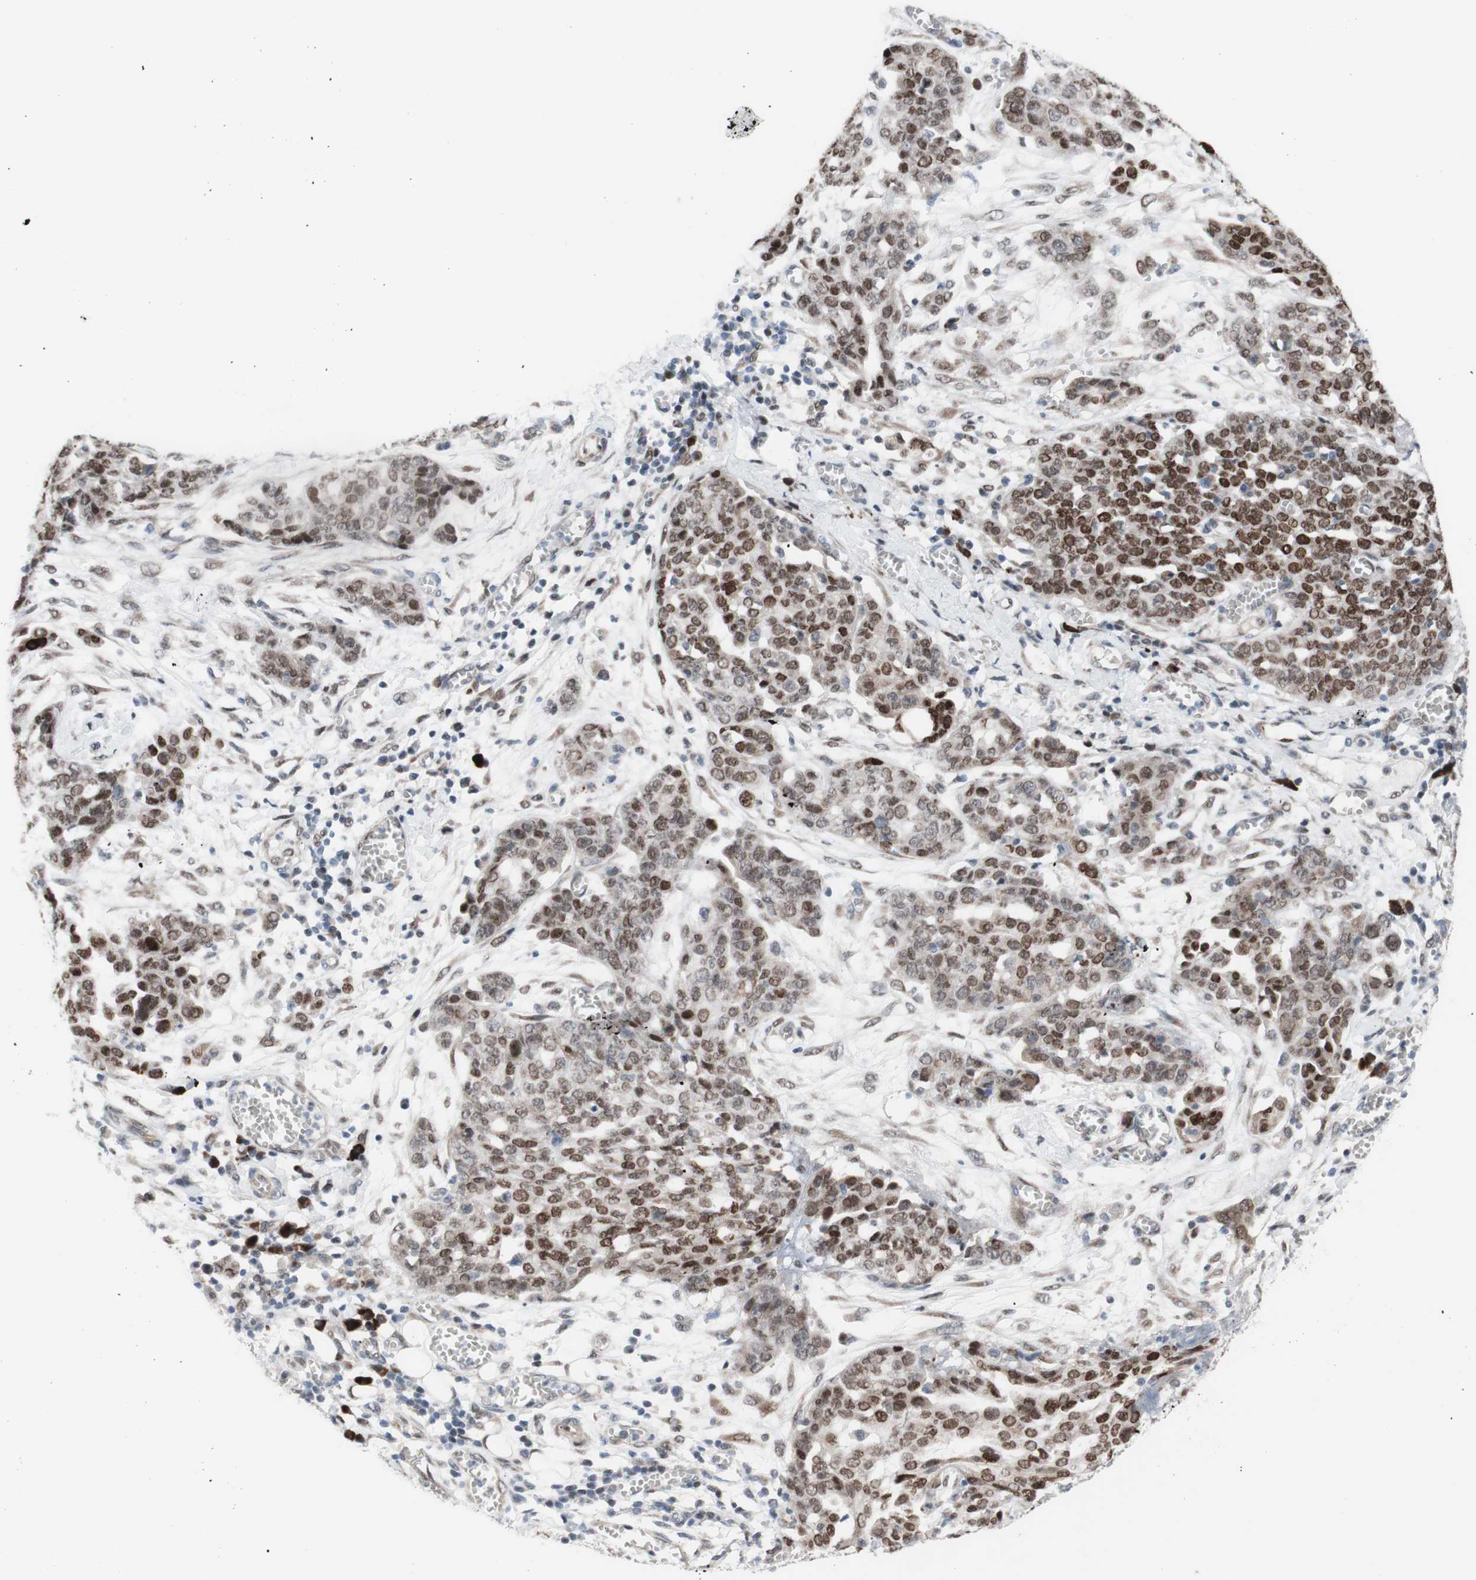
{"staining": {"intensity": "moderate", "quantity": ">75%", "location": "nuclear"}, "tissue": "ovarian cancer", "cell_type": "Tumor cells", "image_type": "cancer", "snomed": [{"axis": "morphology", "description": "Cystadenocarcinoma, serous, NOS"}, {"axis": "topography", "description": "Soft tissue"}, {"axis": "topography", "description": "Ovary"}], "caption": "Immunohistochemistry (IHC) of human ovarian cancer (serous cystadenocarcinoma) reveals medium levels of moderate nuclear staining in about >75% of tumor cells.", "gene": "PHTF2", "patient": {"sex": "female", "age": 57}}